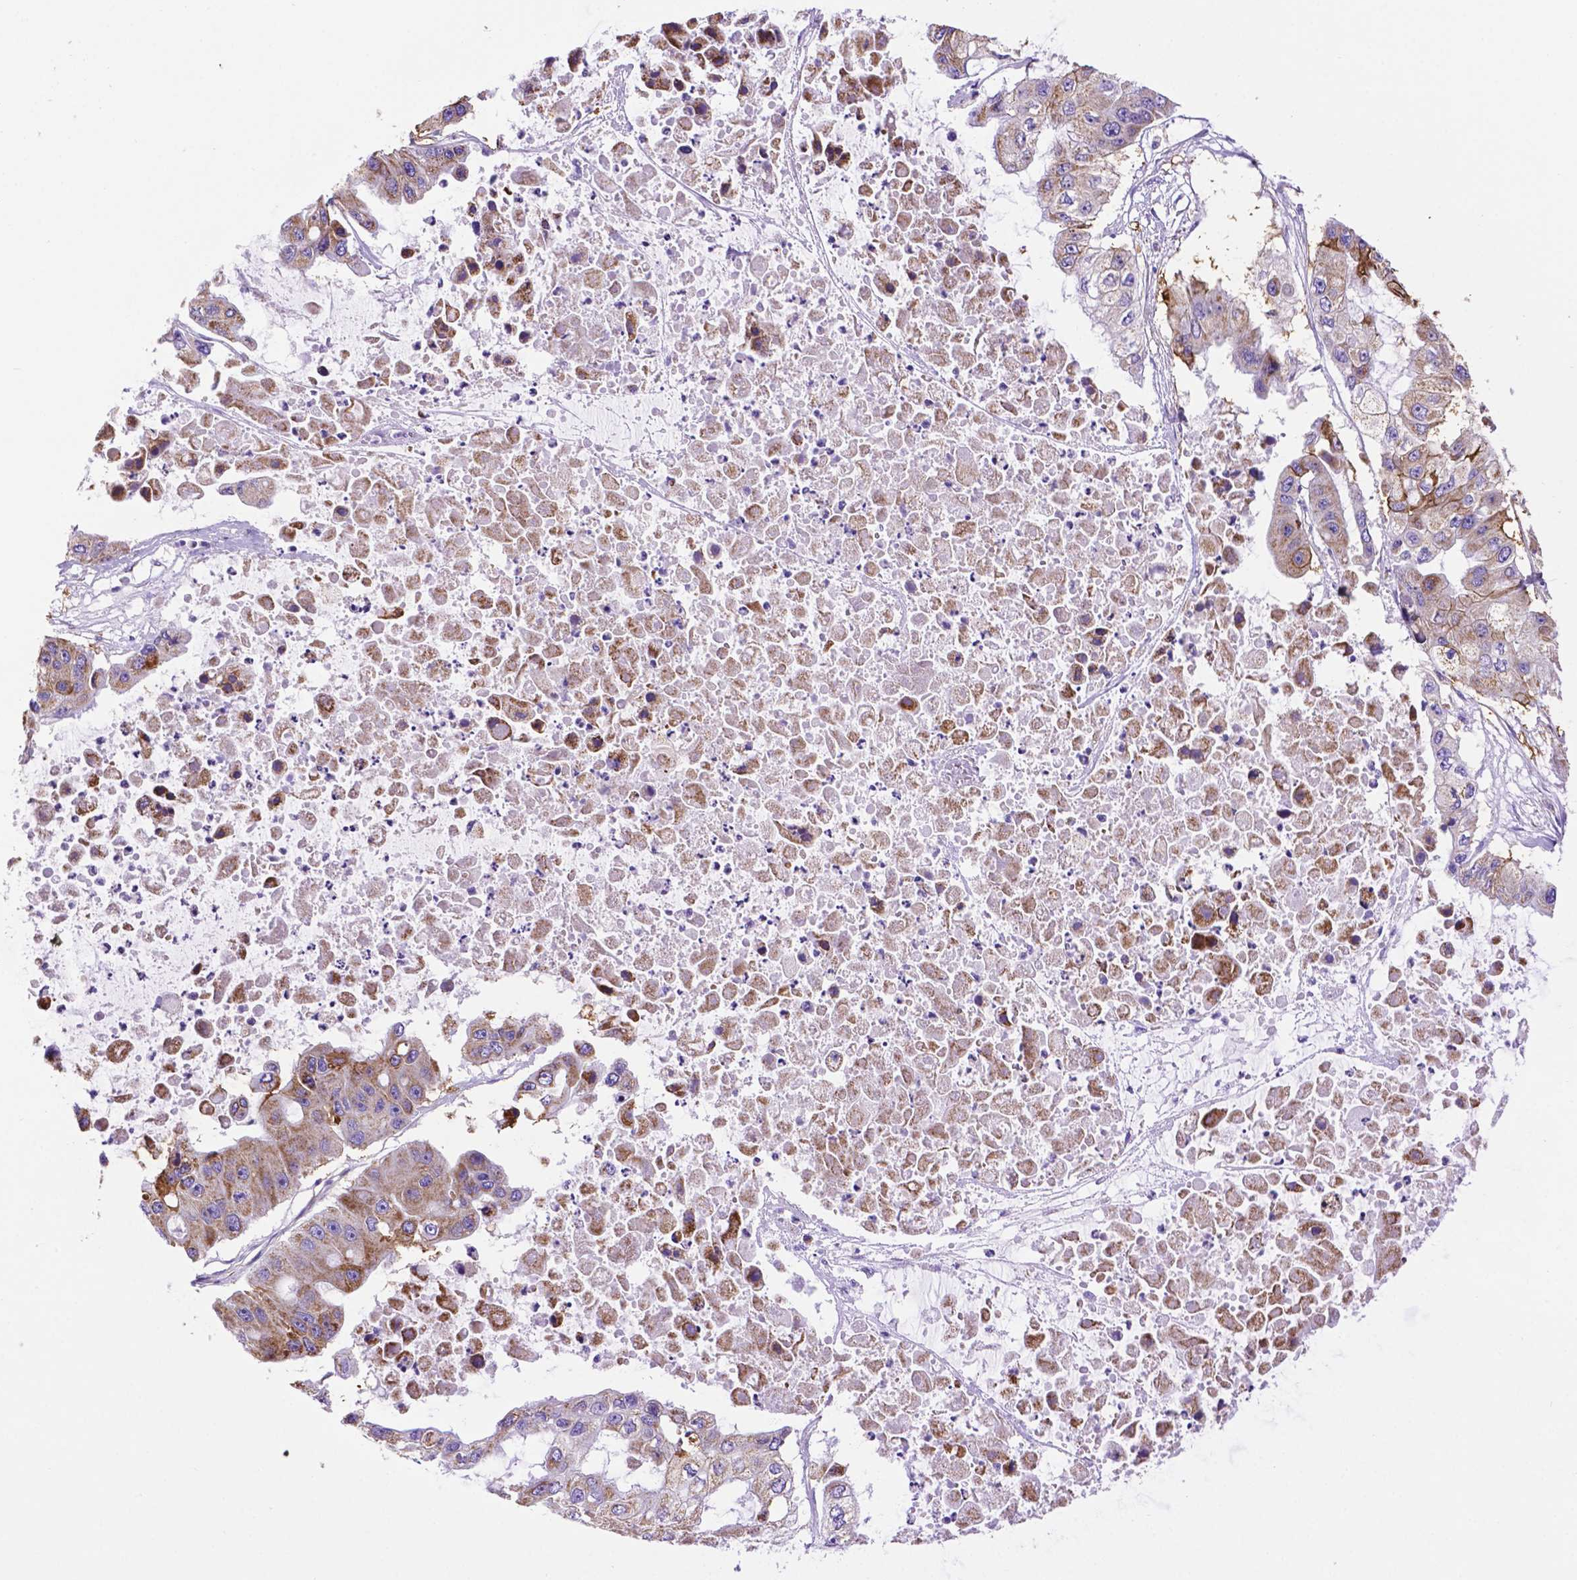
{"staining": {"intensity": "moderate", "quantity": ">75%", "location": "cytoplasmic/membranous"}, "tissue": "ovarian cancer", "cell_type": "Tumor cells", "image_type": "cancer", "snomed": [{"axis": "morphology", "description": "Cystadenocarcinoma, serous, NOS"}, {"axis": "topography", "description": "Ovary"}], "caption": "Human ovarian cancer stained with a brown dye shows moderate cytoplasmic/membranous positive expression in about >75% of tumor cells.", "gene": "GDPD5", "patient": {"sex": "female", "age": 56}}